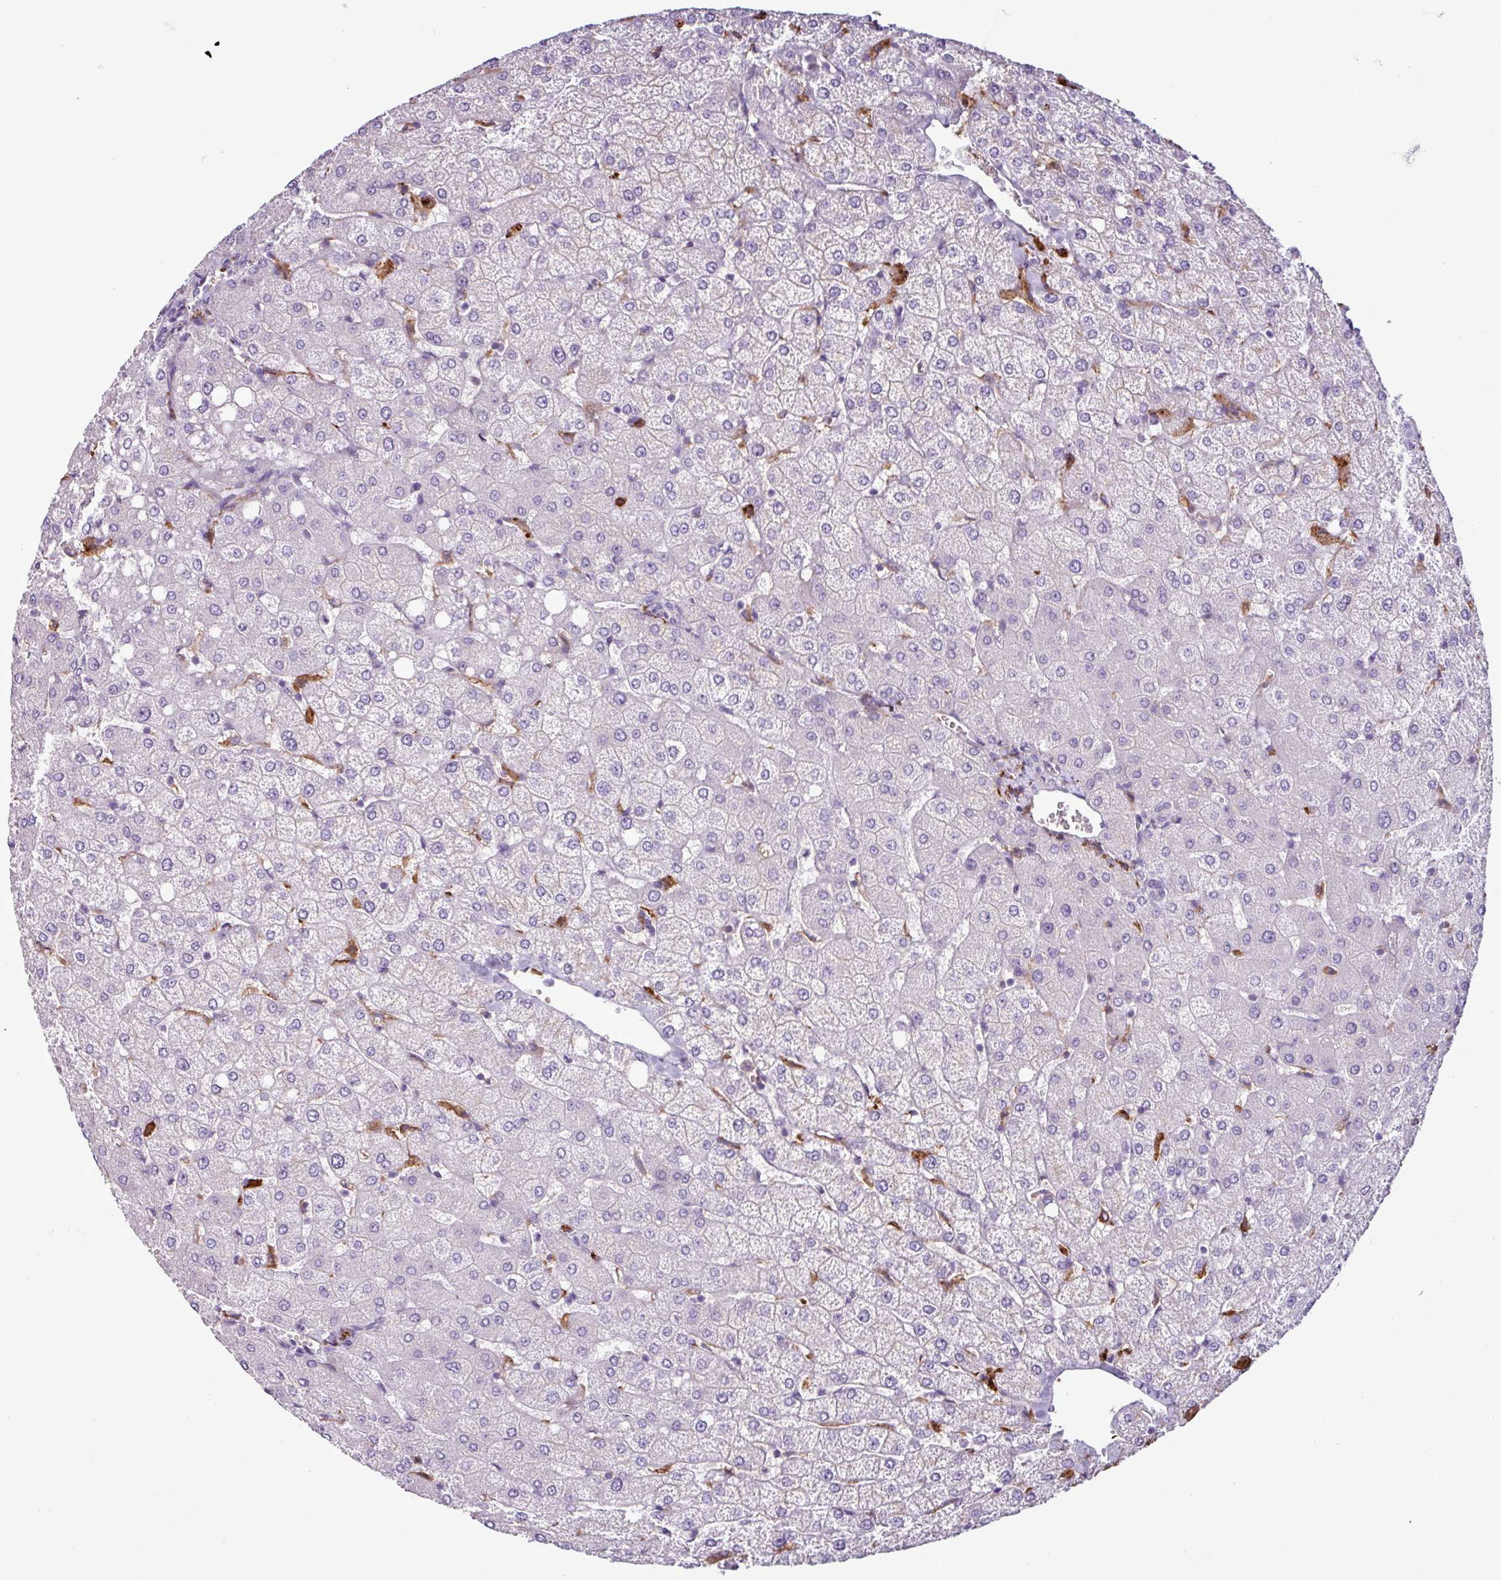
{"staining": {"intensity": "negative", "quantity": "none", "location": "none"}, "tissue": "liver", "cell_type": "Cholangiocytes", "image_type": "normal", "snomed": [{"axis": "morphology", "description": "Normal tissue, NOS"}, {"axis": "topography", "description": "Liver"}], "caption": "A photomicrograph of liver stained for a protein displays no brown staining in cholangiocytes. (DAB (3,3'-diaminobenzidine) IHC, high magnification).", "gene": "C9orf24", "patient": {"sex": "female", "age": 54}}